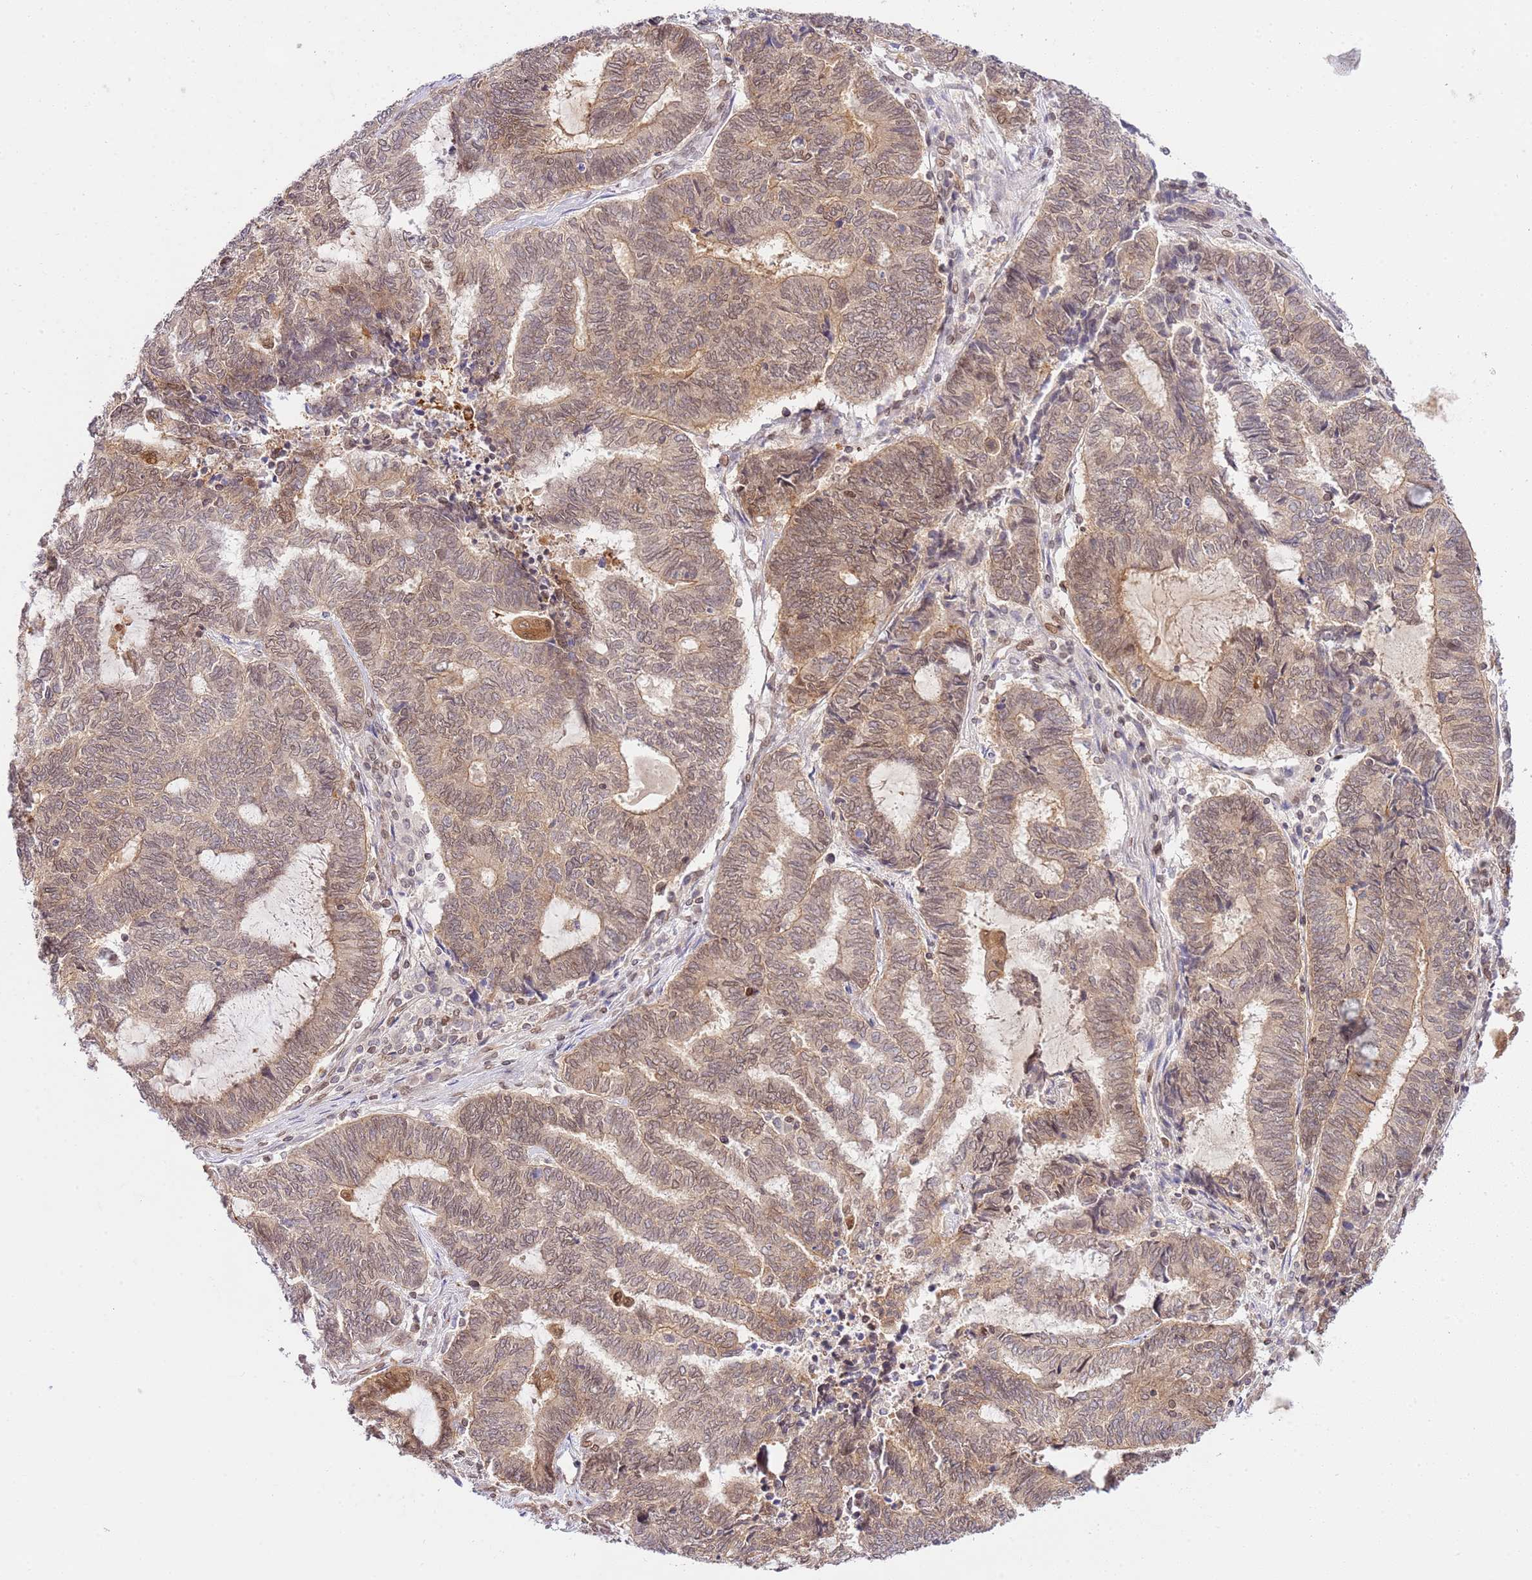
{"staining": {"intensity": "weak", "quantity": ">75%", "location": "cytoplasmic/membranous,nuclear"}, "tissue": "endometrial cancer", "cell_type": "Tumor cells", "image_type": "cancer", "snomed": [{"axis": "morphology", "description": "Adenocarcinoma, NOS"}, {"axis": "topography", "description": "Uterus"}, {"axis": "topography", "description": "Endometrium"}], "caption": "Human endometrial cancer stained for a protein (brown) exhibits weak cytoplasmic/membranous and nuclear positive positivity in approximately >75% of tumor cells.", "gene": "TRIM37", "patient": {"sex": "female", "age": 70}}